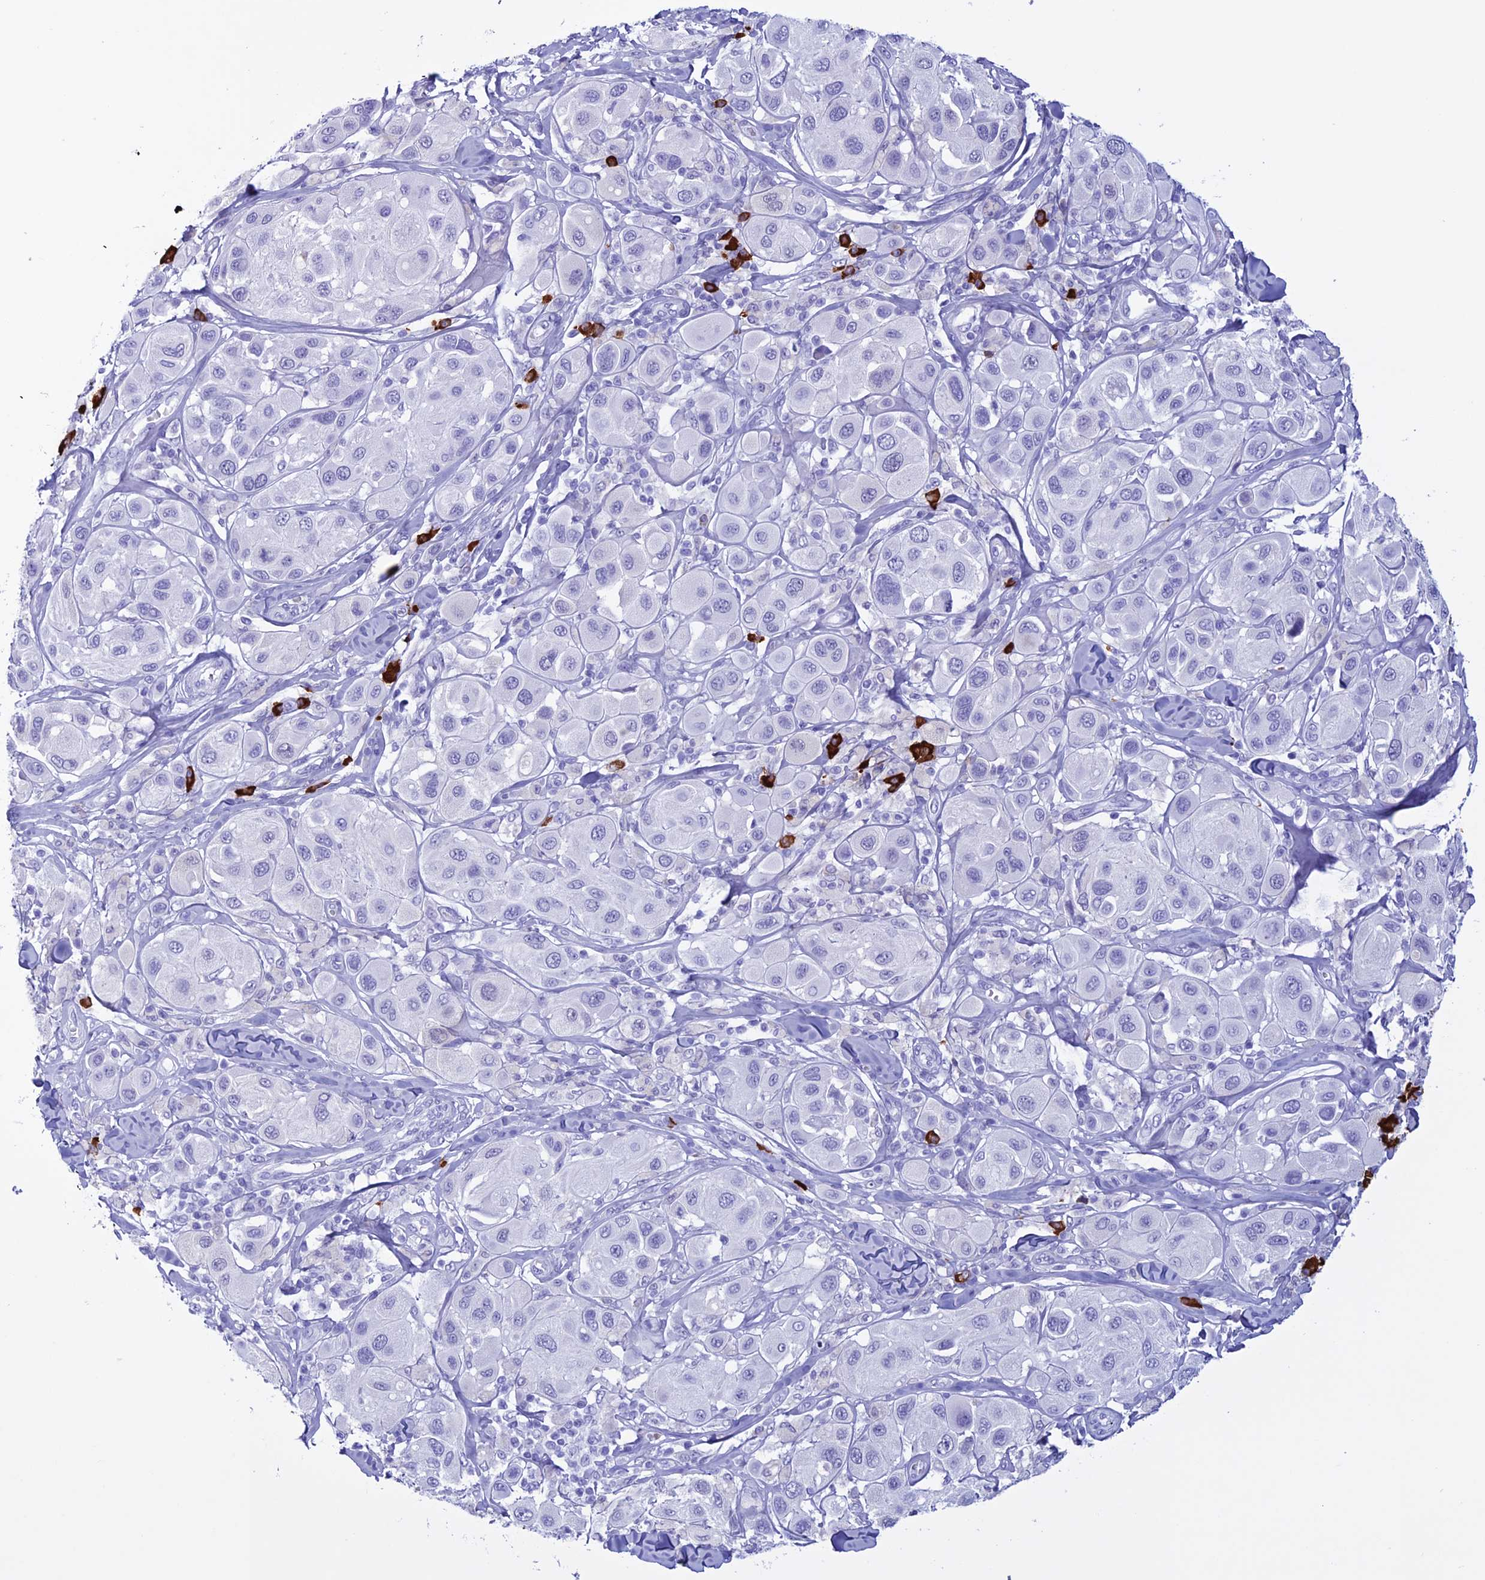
{"staining": {"intensity": "negative", "quantity": "none", "location": "none"}, "tissue": "melanoma", "cell_type": "Tumor cells", "image_type": "cancer", "snomed": [{"axis": "morphology", "description": "Malignant melanoma, Metastatic site"}, {"axis": "topography", "description": "Skin"}], "caption": "Tumor cells show no significant expression in melanoma.", "gene": "MZB1", "patient": {"sex": "male", "age": 41}}